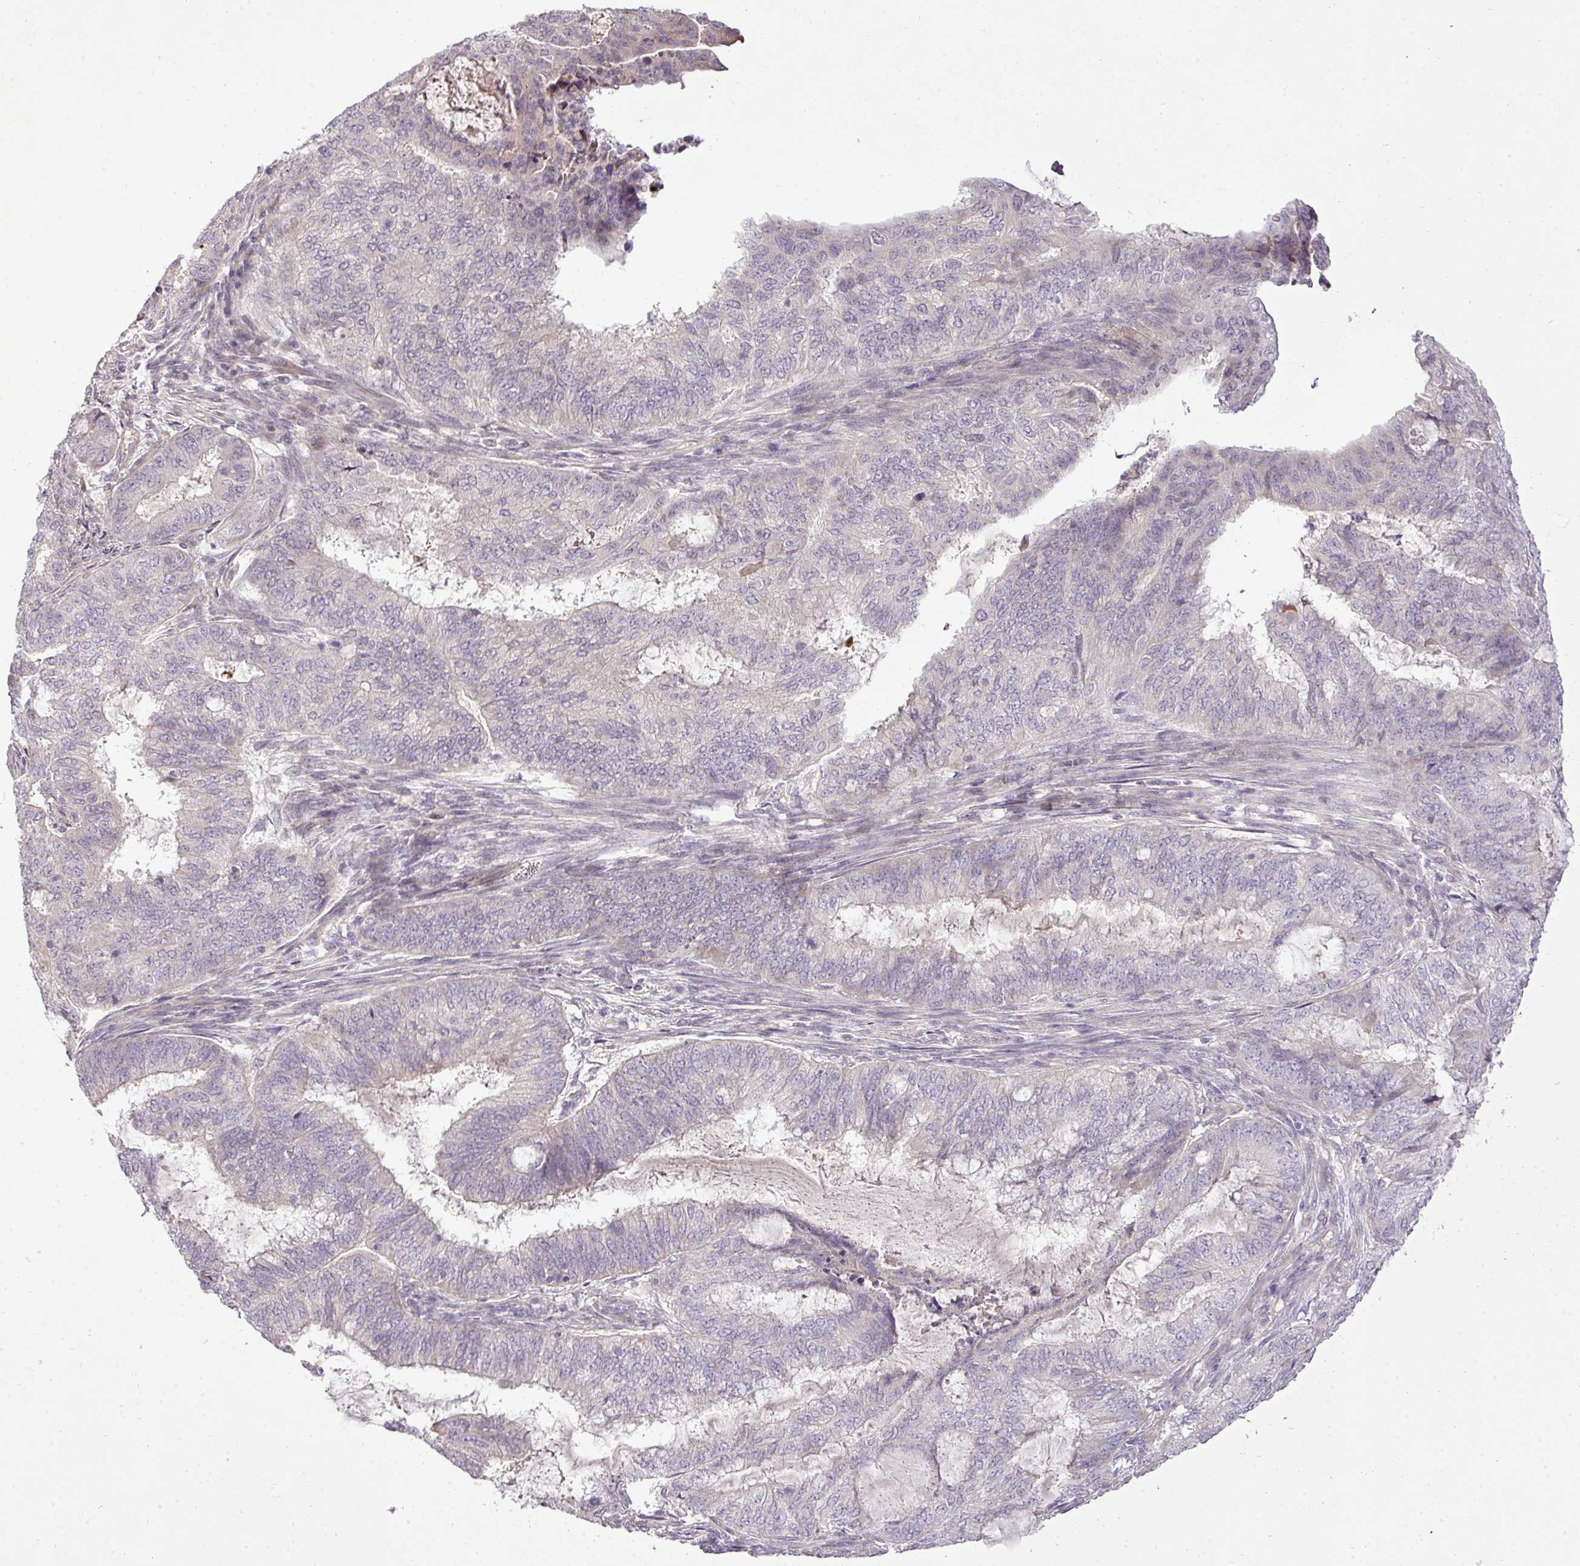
{"staining": {"intensity": "negative", "quantity": "none", "location": "none"}, "tissue": "endometrial cancer", "cell_type": "Tumor cells", "image_type": "cancer", "snomed": [{"axis": "morphology", "description": "Adenocarcinoma, NOS"}, {"axis": "topography", "description": "Endometrium"}], "caption": "Endometrial adenocarcinoma was stained to show a protein in brown. There is no significant expression in tumor cells.", "gene": "PDRG1", "patient": {"sex": "female", "age": 51}}